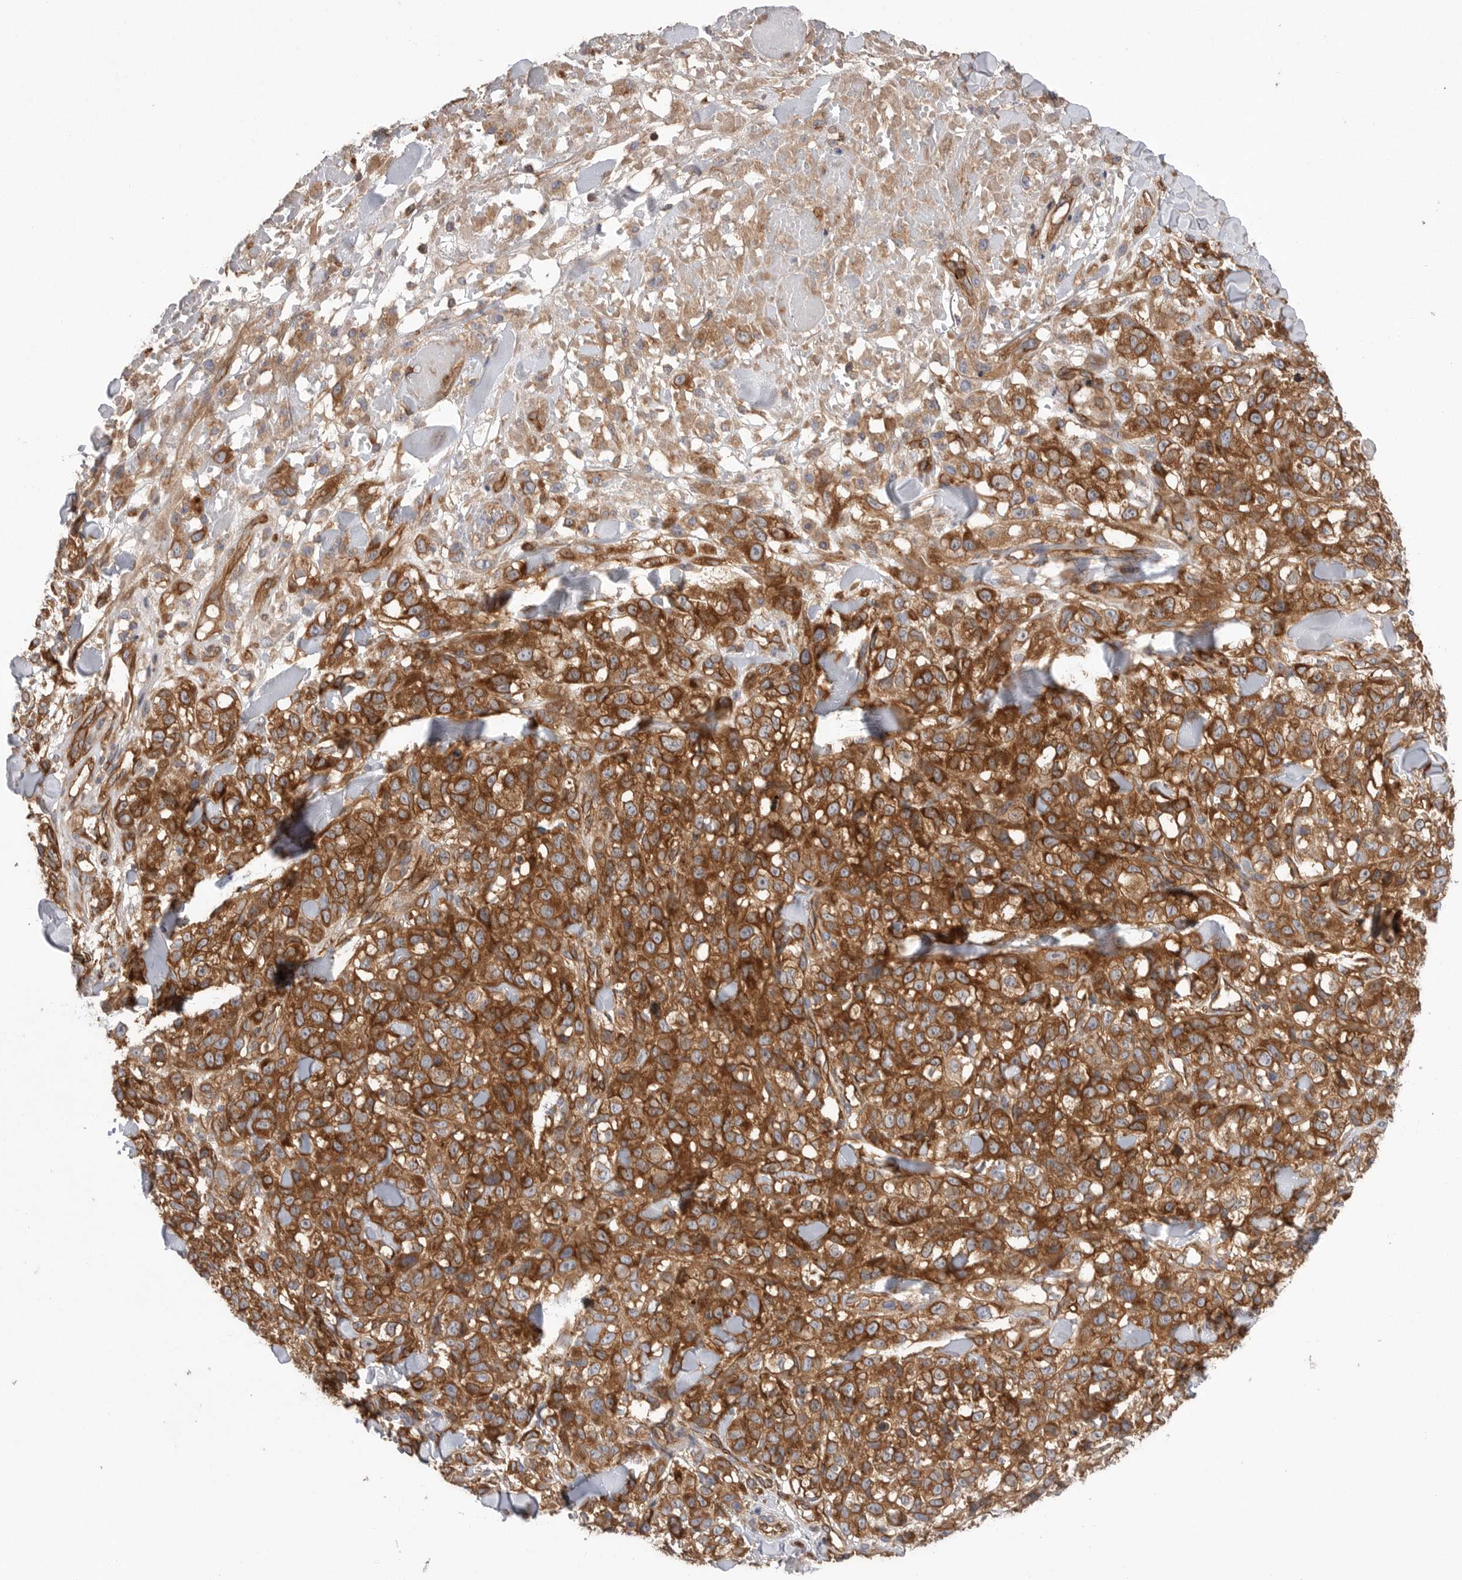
{"staining": {"intensity": "strong", "quantity": ">75%", "location": "cytoplasmic/membranous"}, "tissue": "melanoma", "cell_type": "Tumor cells", "image_type": "cancer", "snomed": [{"axis": "morphology", "description": "Malignant melanoma, Metastatic site"}, {"axis": "topography", "description": "Skin"}], "caption": "Approximately >75% of tumor cells in human malignant melanoma (metastatic site) reveal strong cytoplasmic/membranous protein staining as visualized by brown immunohistochemical staining.", "gene": "PRKCH", "patient": {"sex": "female", "age": 72}}